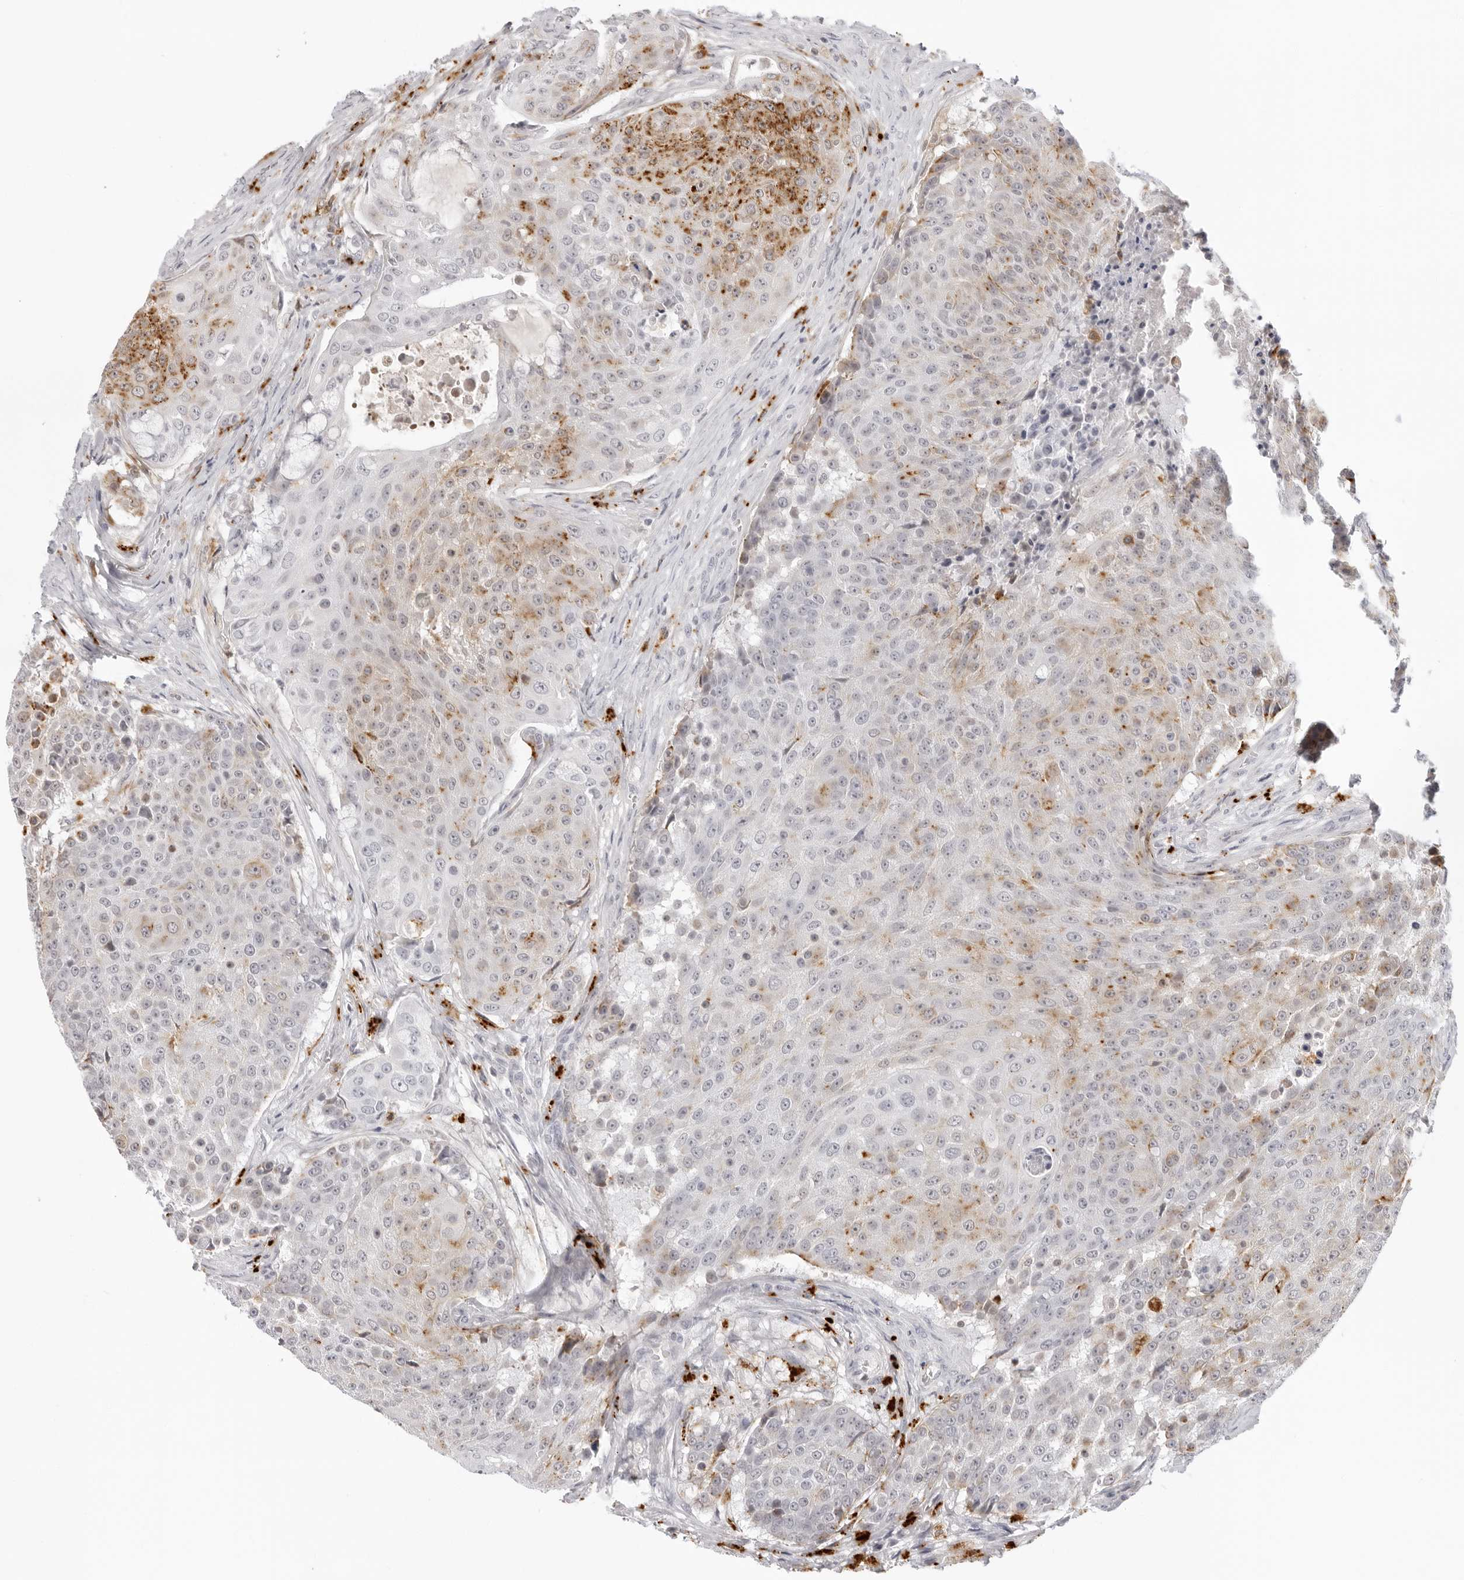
{"staining": {"intensity": "moderate", "quantity": "25%-75%", "location": "cytoplasmic/membranous"}, "tissue": "urothelial cancer", "cell_type": "Tumor cells", "image_type": "cancer", "snomed": [{"axis": "morphology", "description": "Urothelial carcinoma, High grade"}, {"axis": "topography", "description": "Urinary bladder"}], "caption": "A medium amount of moderate cytoplasmic/membranous staining is identified in about 25%-75% of tumor cells in urothelial cancer tissue.", "gene": "STRADB", "patient": {"sex": "female", "age": 63}}